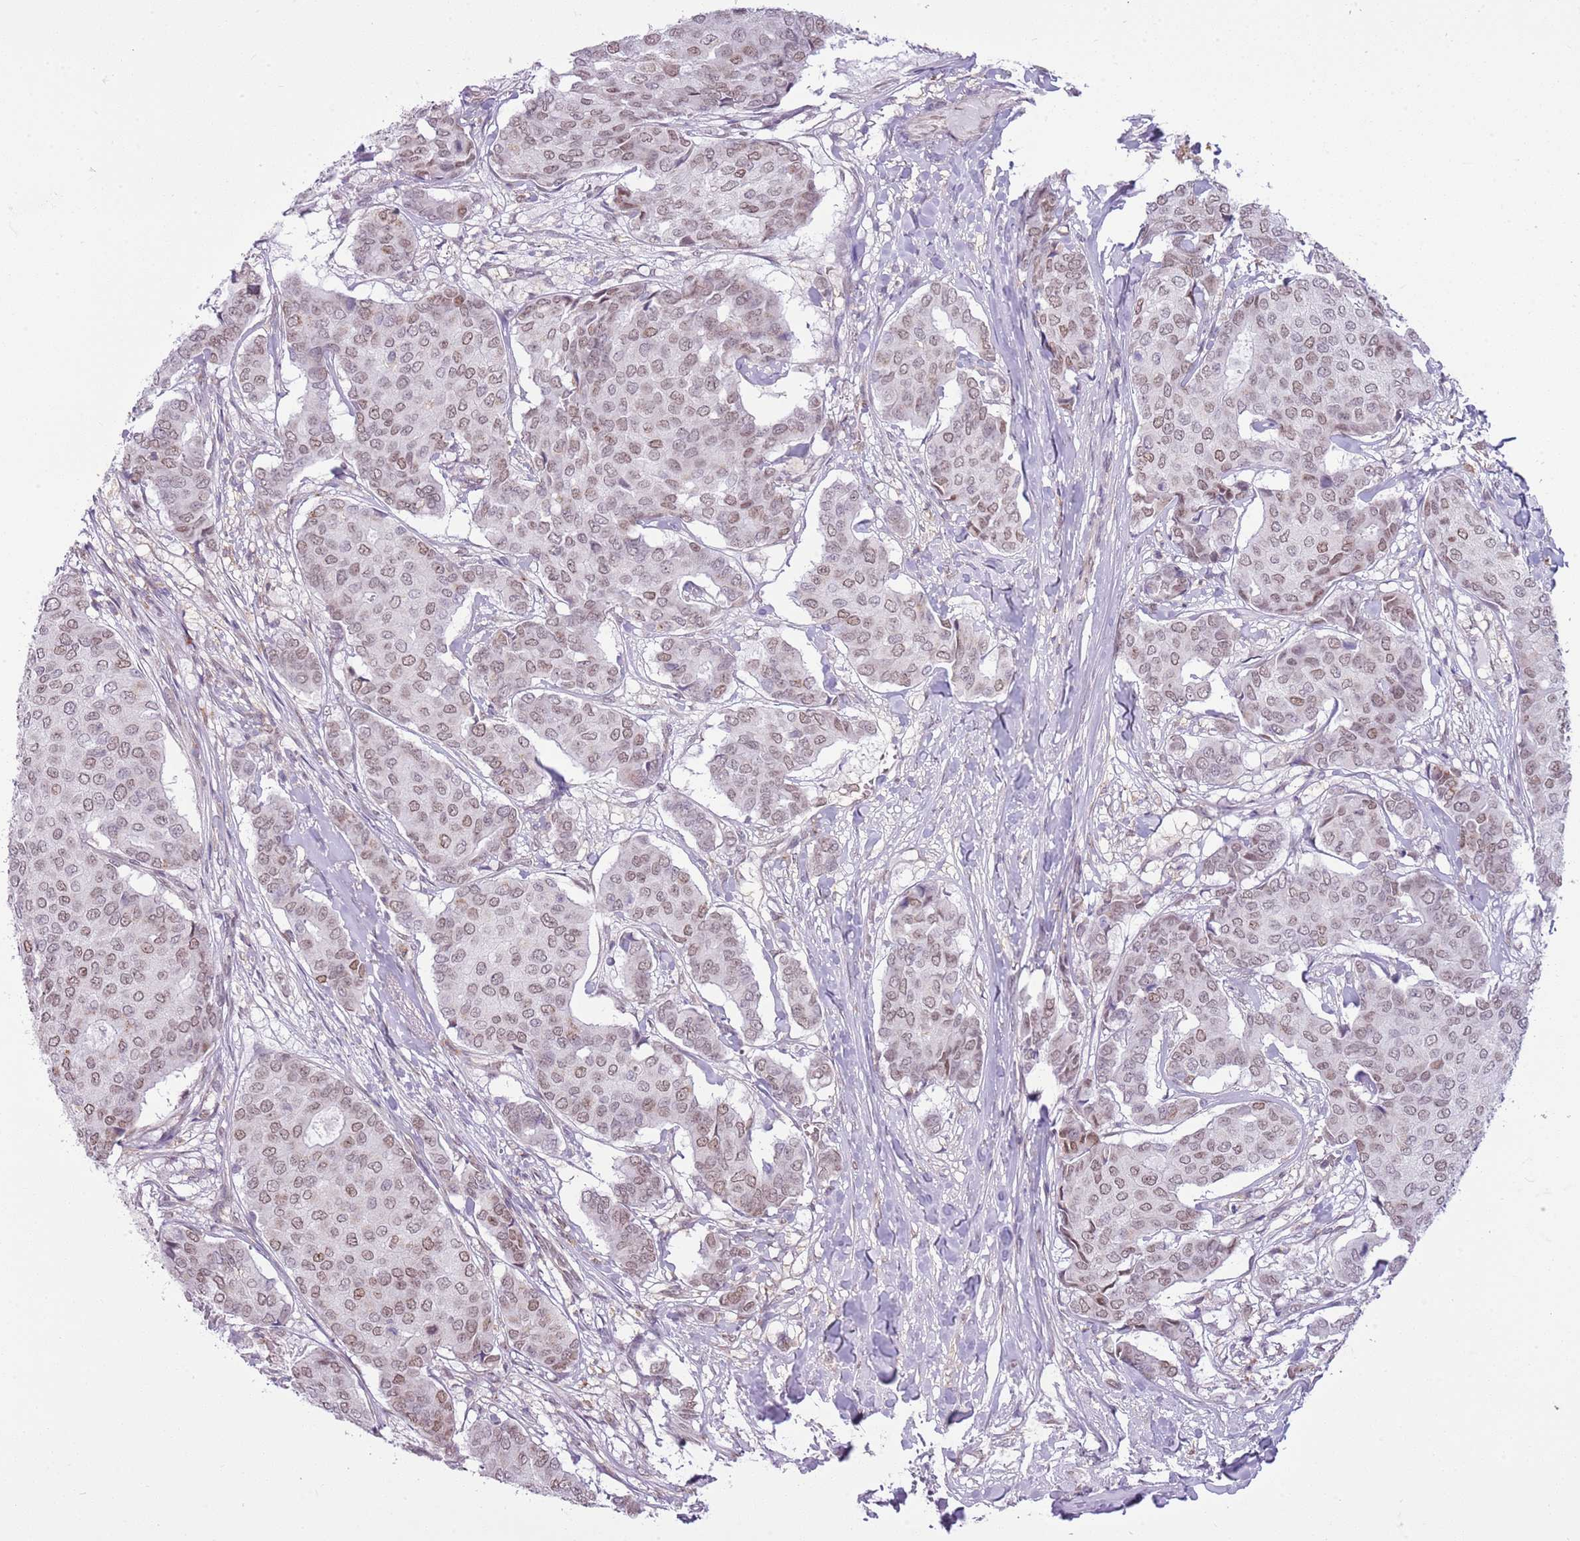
{"staining": {"intensity": "moderate", "quantity": ">75%", "location": "nuclear"}, "tissue": "breast cancer", "cell_type": "Tumor cells", "image_type": "cancer", "snomed": [{"axis": "morphology", "description": "Duct carcinoma"}, {"axis": "topography", "description": "Breast"}], "caption": "The immunohistochemical stain labels moderate nuclear staining in tumor cells of infiltrating ductal carcinoma (breast) tissue.", "gene": "DHX32", "patient": {"sex": "female", "age": 75}}